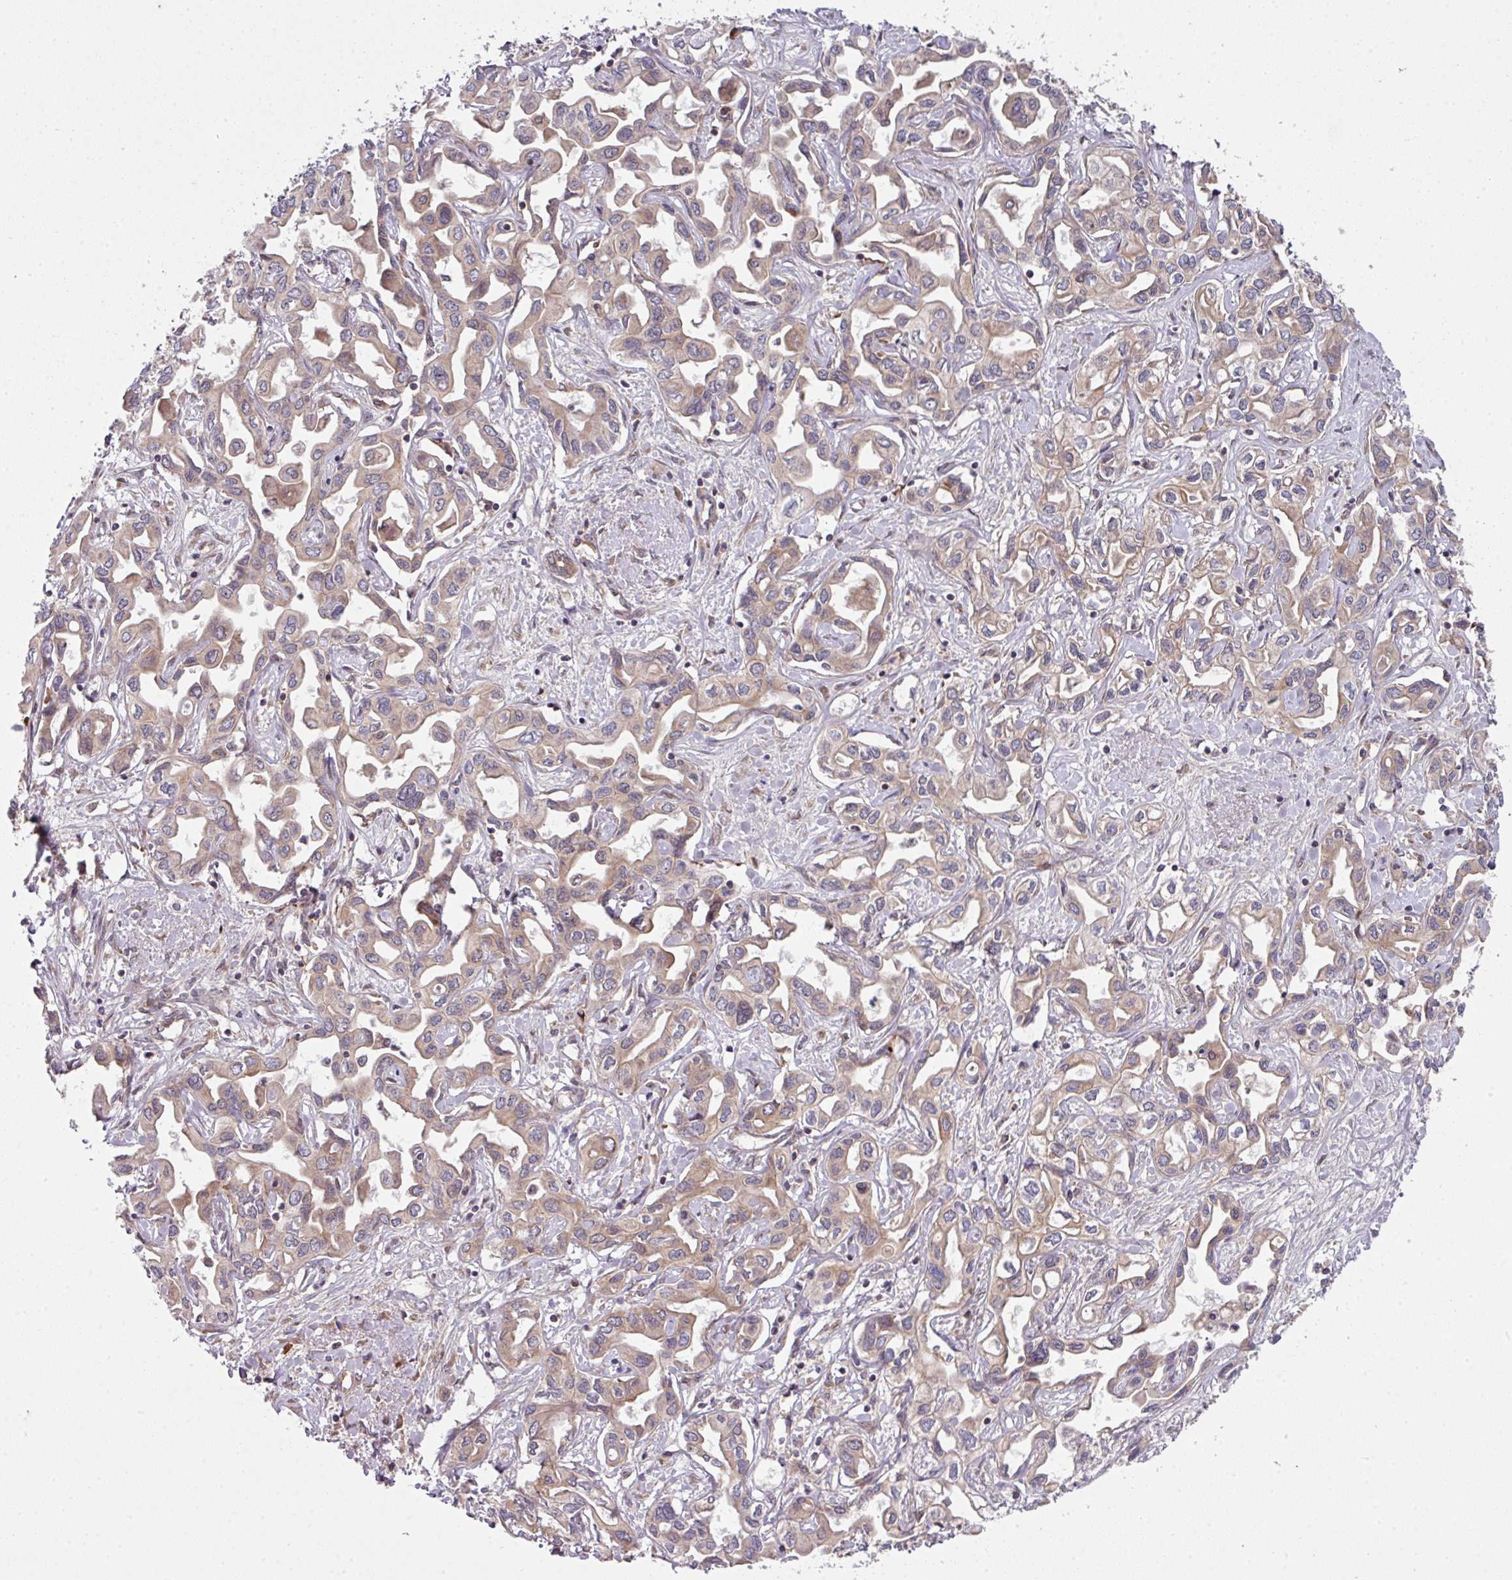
{"staining": {"intensity": "weak", "quantity": ">75%", "location": "cytoplasmic/membranous"}, "tissue": "liver cancer", "cell_type": "Tumor cells", "image_type": "cancer", "snomed": [{"axis": "morphology", "description": "Cholangiocarcinoma"}, {"axis": "topography", "description": "Liver"}], "caption": "DAB immunohistochemical staining of cholangiocarcinoma (liver) demonstrates weak cytoplasmic/membranous protein positivity in approximately >75% of tumor cells. The staining is performed using DAB brown chromogen to label protein expression. The nuclei are counter-stained blue using hematoxylin.", "gene": "CAMLG", "patient": {"sex": "female", "age": 64}}